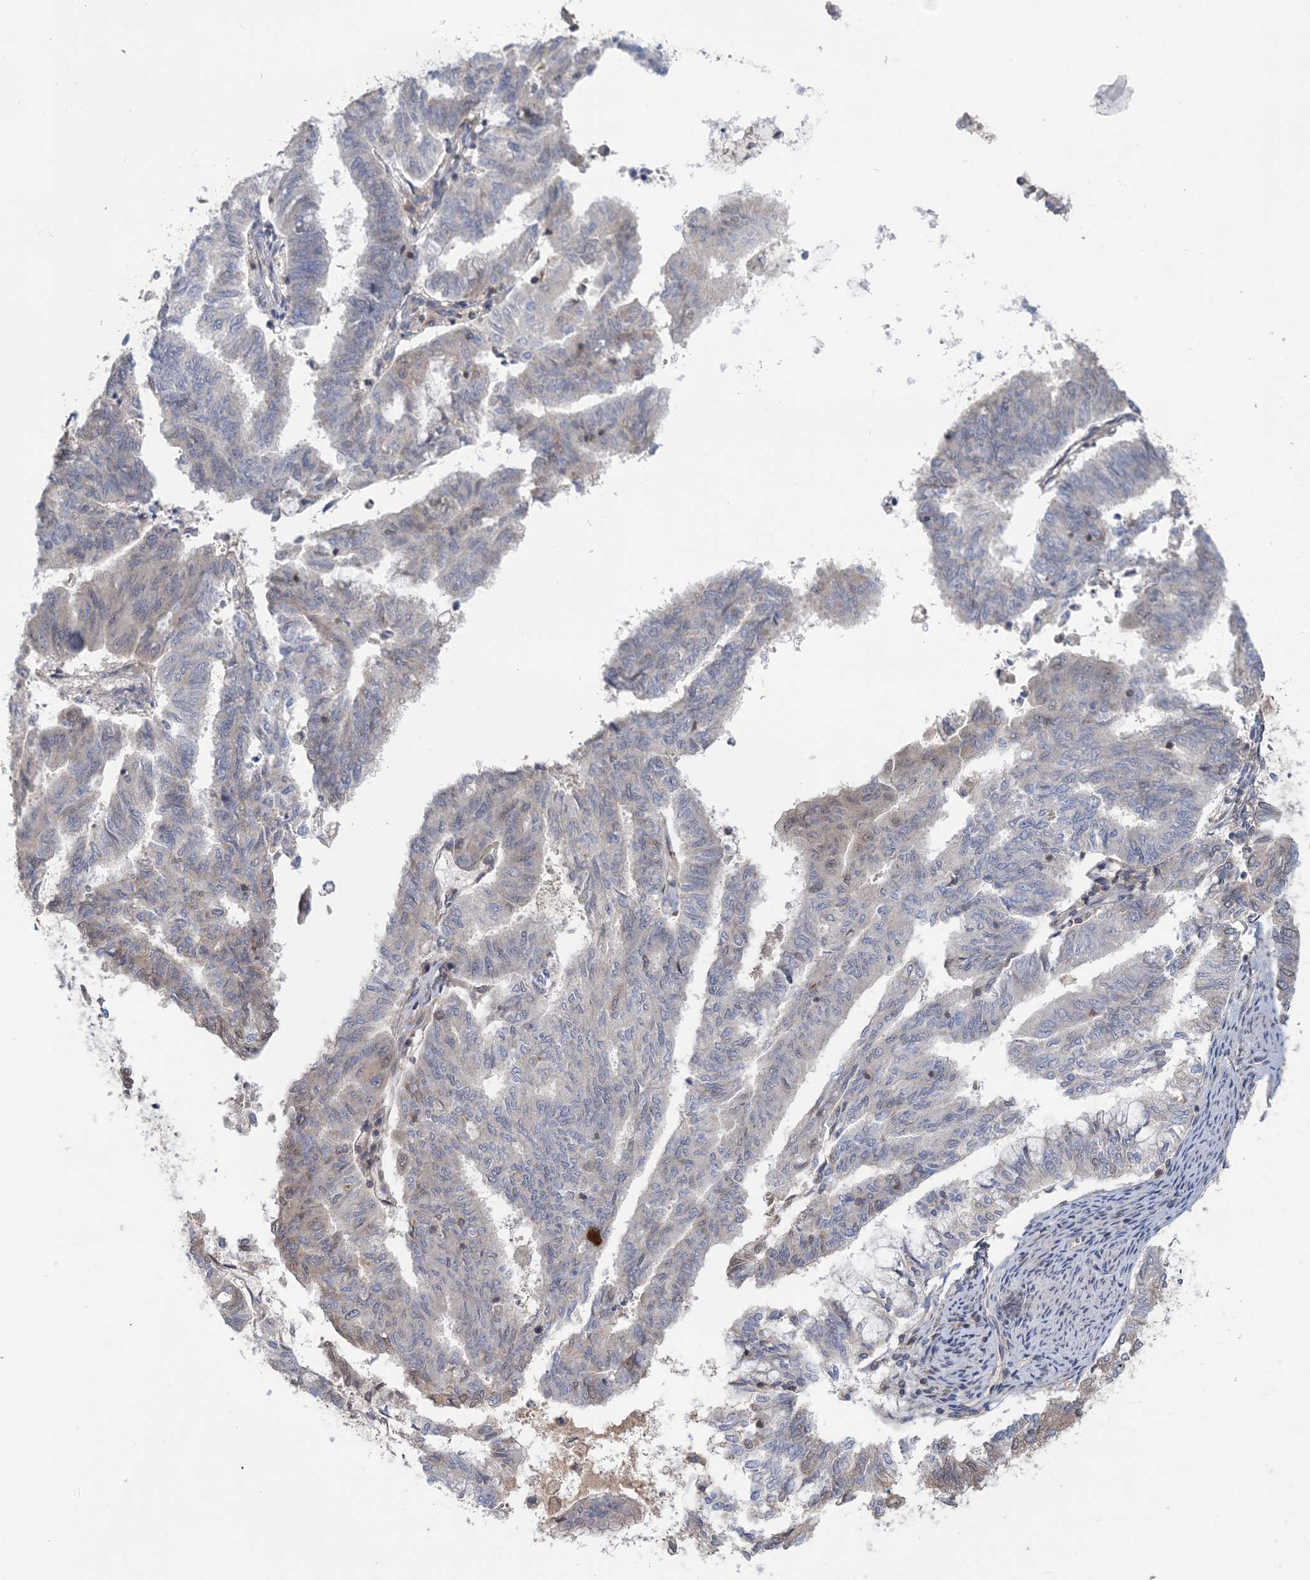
{"staining": {"intensity": "negative", "quantity": "none", "location": "none"}, "tissue": "endometrial cancer", "cell_type": "Tumor cells", "image_type": "cancer", "snomed": [{"axis": "morphology", "description": "Adenocarcinoma, NOS"}, {"axis": "topography", "description": "Endometrium"}], "caption": "This is an immunohistochemistry histopathology image of human adenocarcinoma (endometrial). There is no positivity in tumor cells.", "gene": "RNF25", "patient": {"sex": "female", "age": 79}}